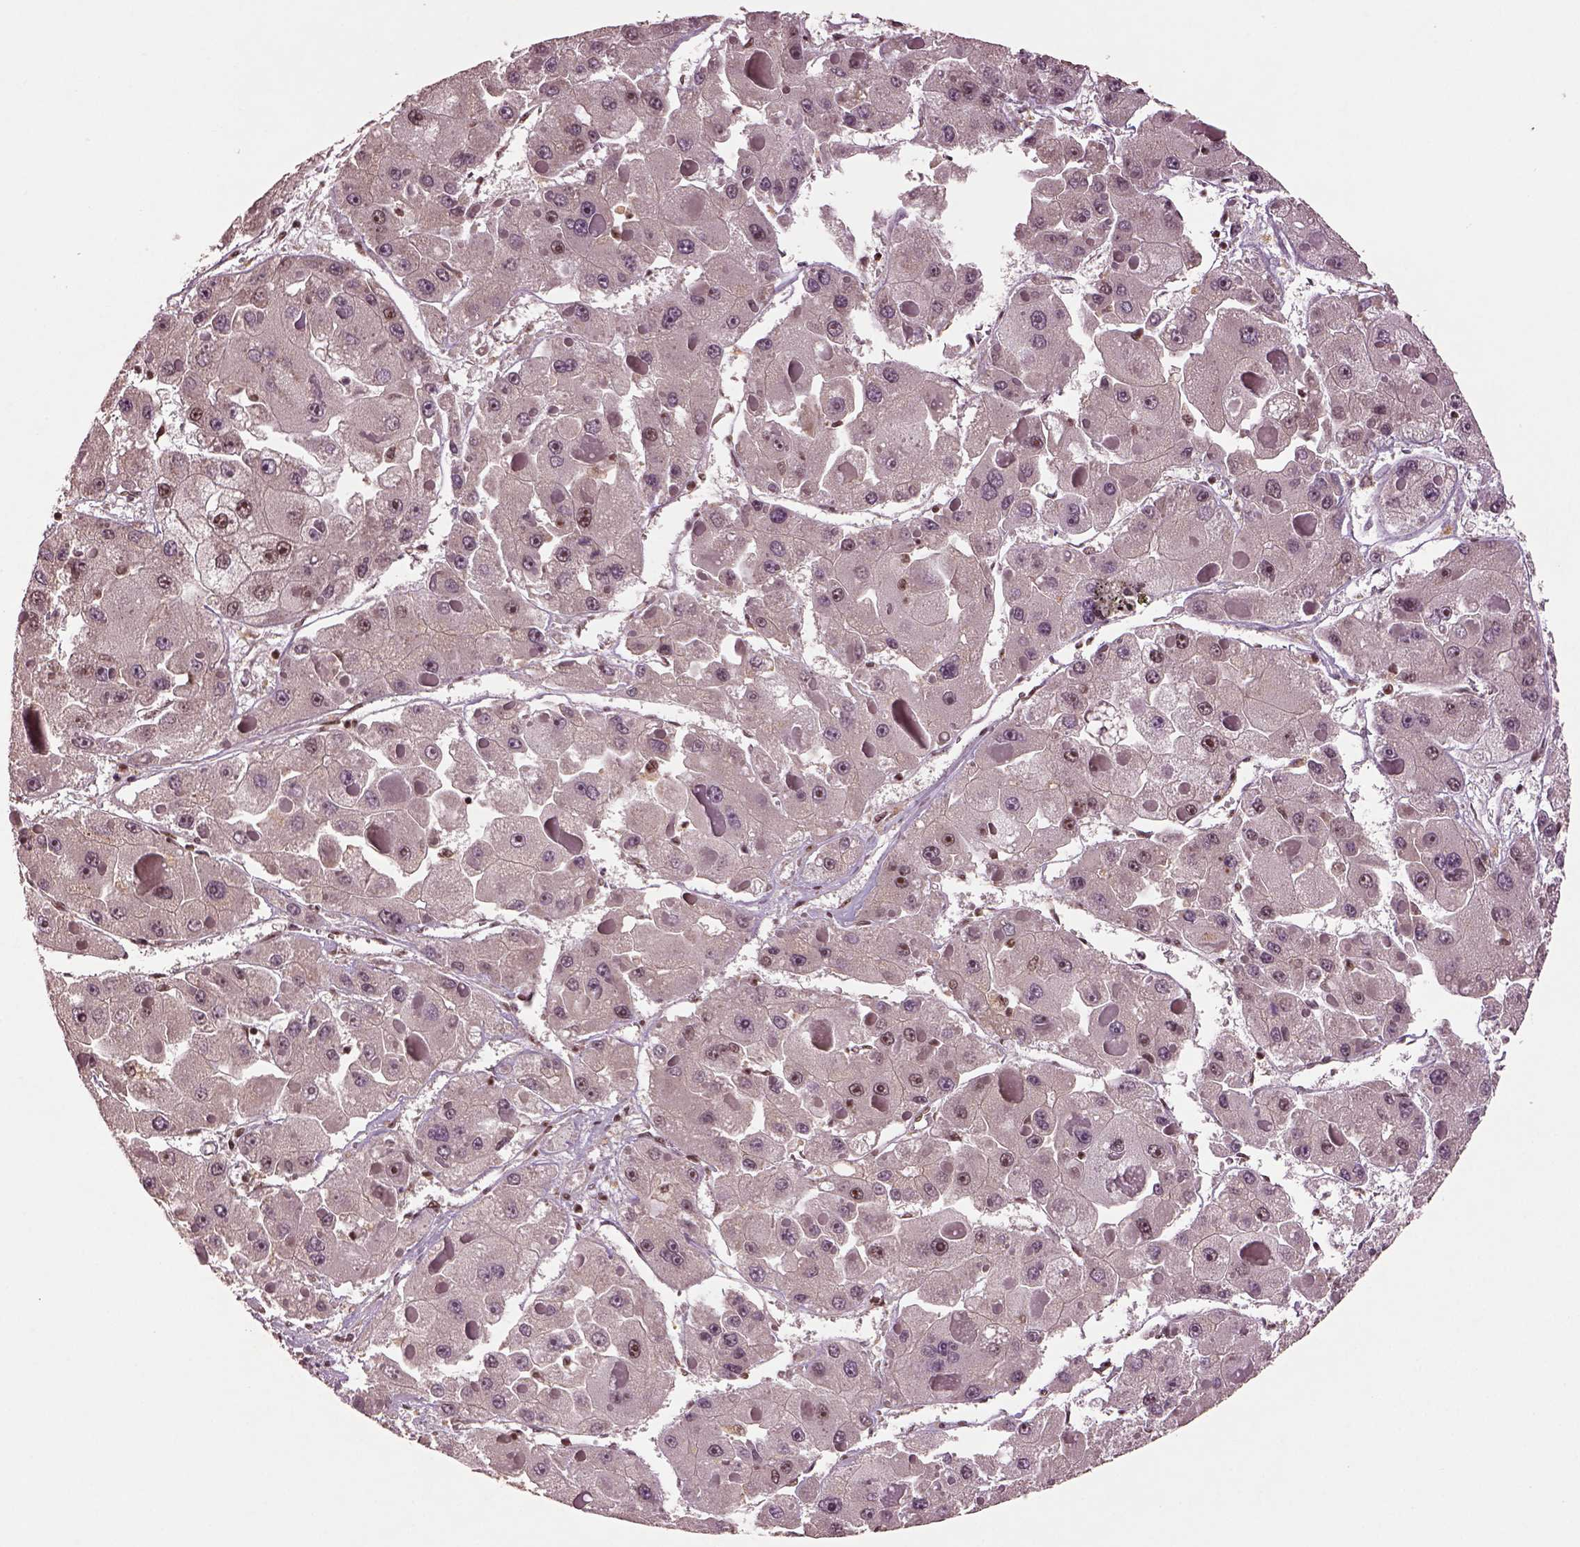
{"staining": {"intensity": "weak", "quantity": "<25%", "location": "nuclear"}, "tissue": "liver cancer", "cell_type": "Tumor cells", "image_type": "cancer", "snomed": [{"axis": "morphology", "description": "Carcinoma, Hepatocellular, NOS"}, {"axis": "topography", "description": "Liver"}], "caption": "The image exhibits no significant staining in tumor cells of liver cancer.", "gene": "BRD9", "patient": {"sex": "female", "age": 73}}